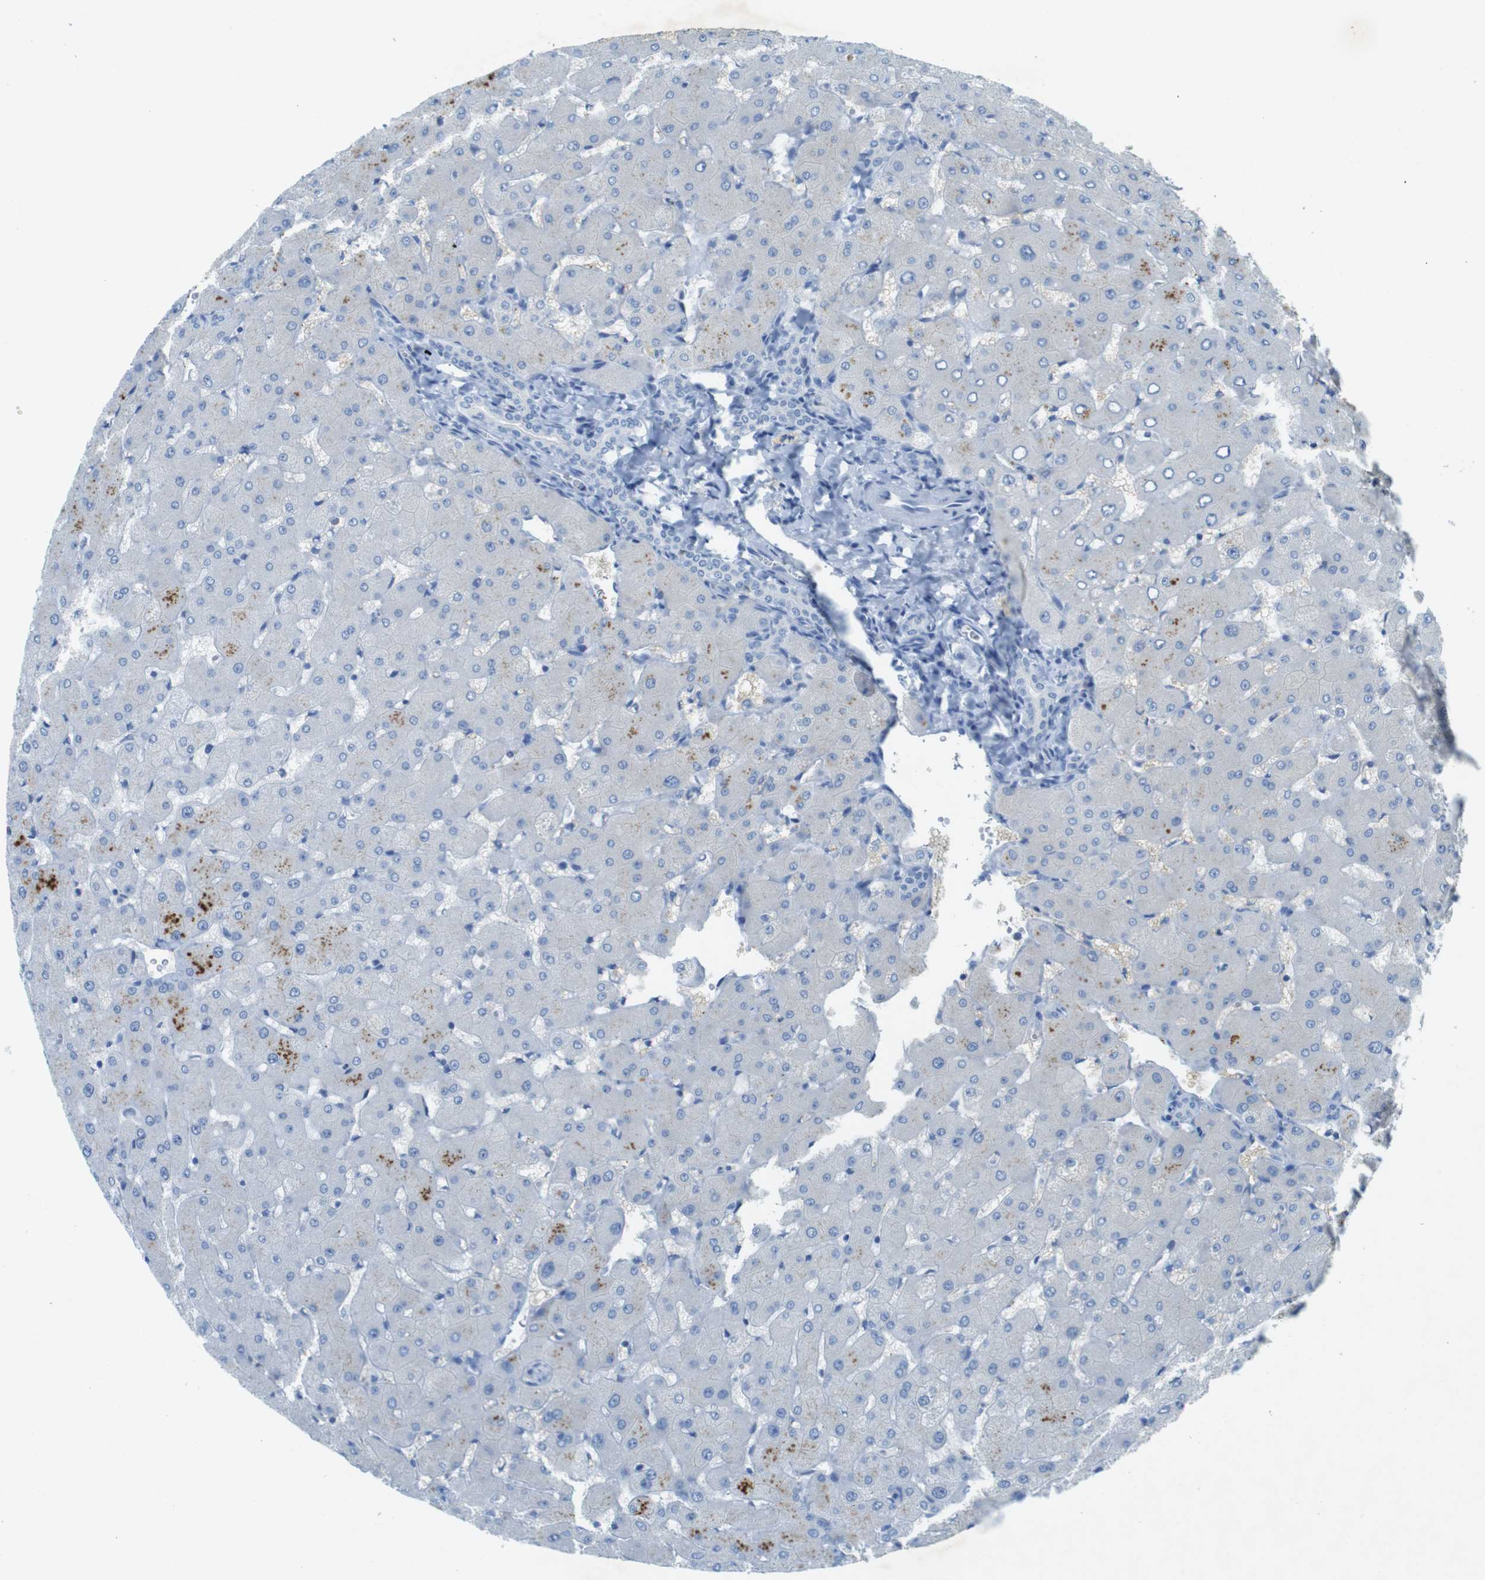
{"staining": {"intensity": "negative", "quantity": "none", "location": "none"}, "tissue": "liver", "cell_type": "Cholangiocytes", "image_type": "normal", "snomed": [{"axis": "morphology", "description": "Normal tissue, NOS"}, {"axis": "topography", "description": "Liver"}], "caption": "Liver stained for a protein using IHC shows no expression cholangiocytes.", "gene": "CD320", "patient": {"sex": "female", "age": 63}}